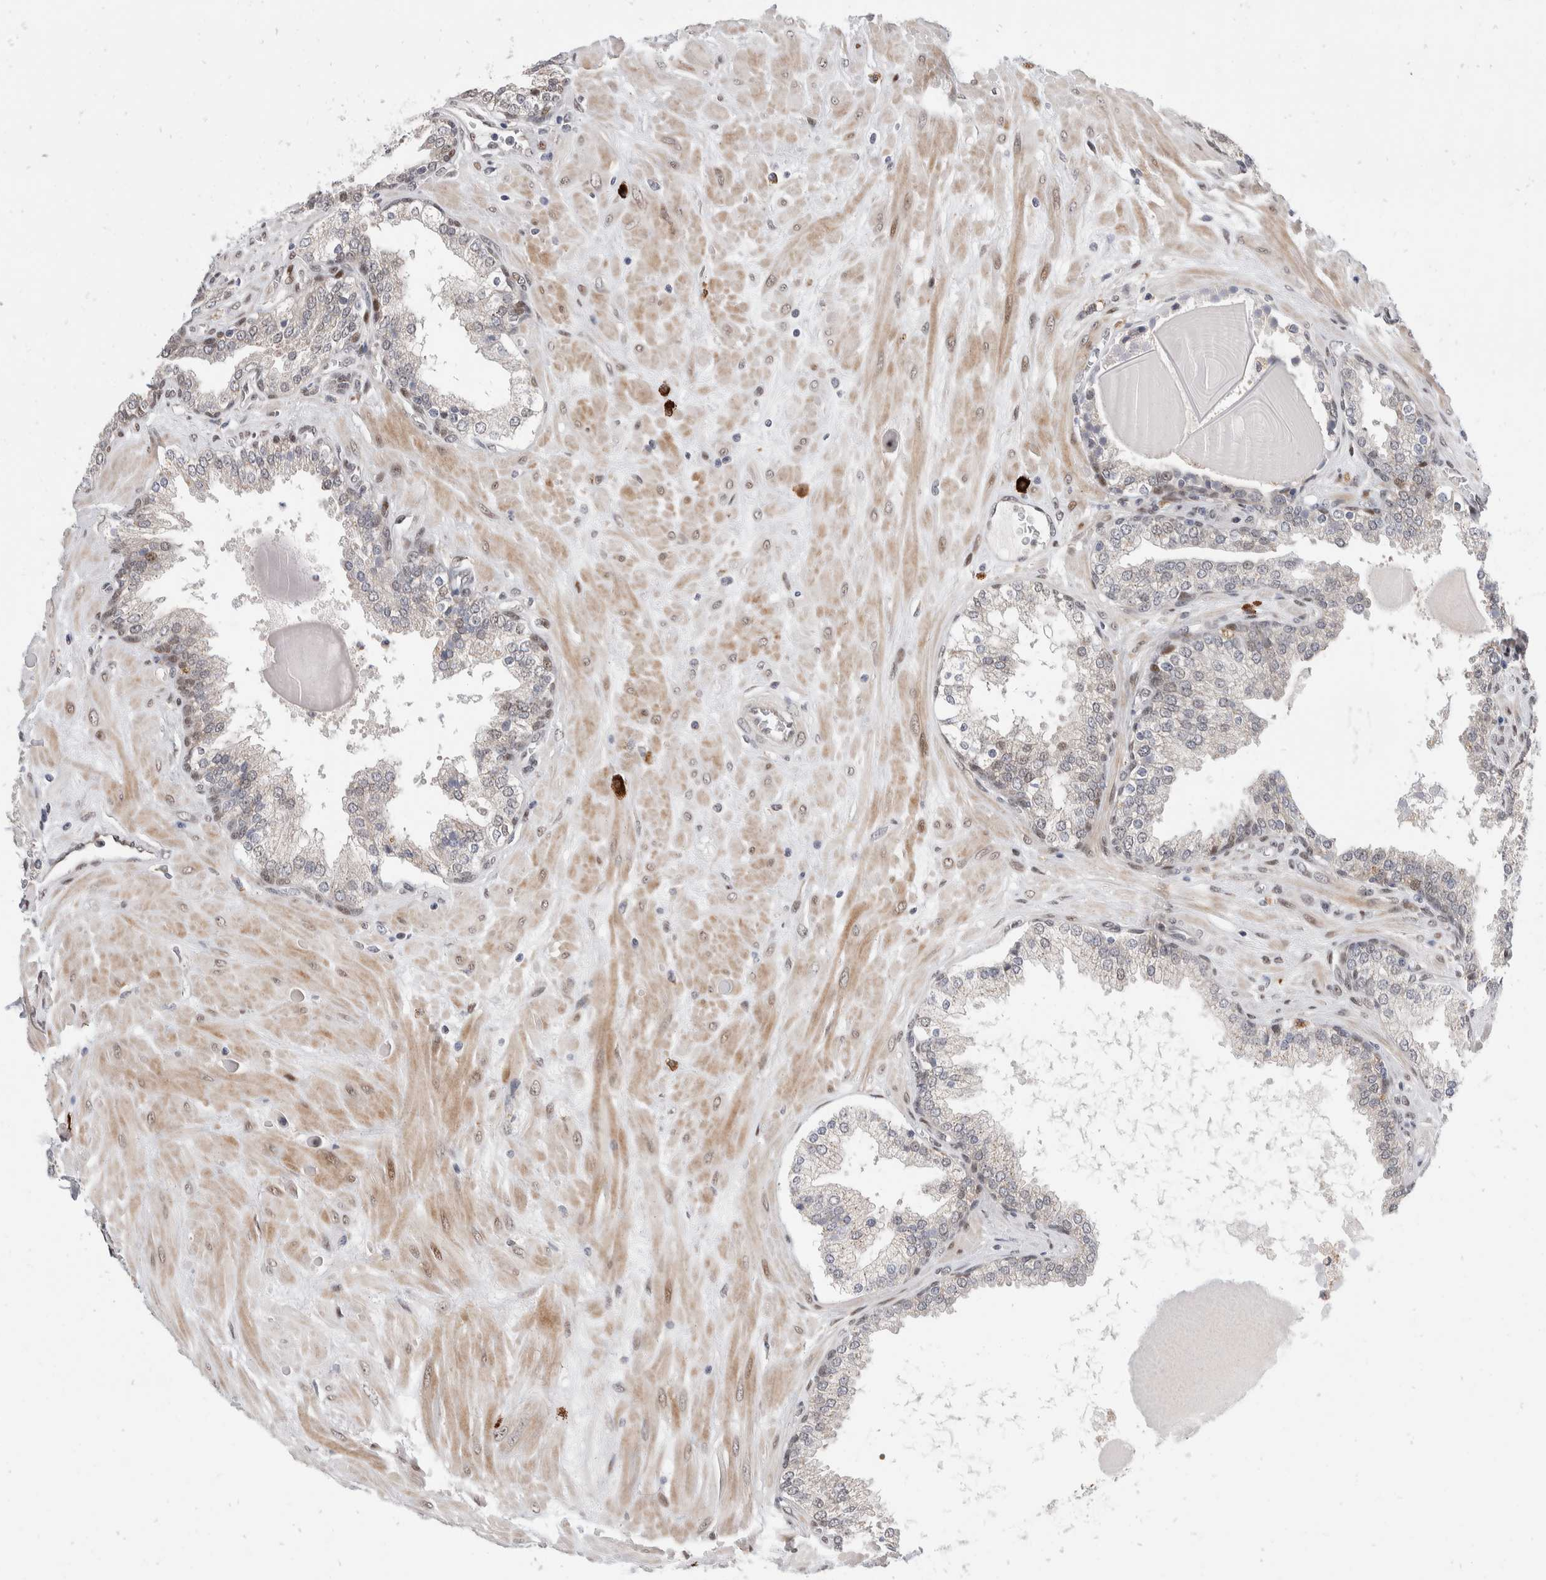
{"staining": {"intensity": "weak", "quantity": "<25%", "location": "nuclear"}, "tissue": "prostate", "cell_type": "Glandular cells", "image_type": "normal", "snomed": [{"axis": "morphology", "description": "Normal tissue, NOS"}, {"axis": "topography", "description": "Prostate"}], "caption": "The histopathology image shows no significant expression in glandular cells of prostate.", "gene": "ZNF703", "patient": {"sex": "male", "age": 51}}